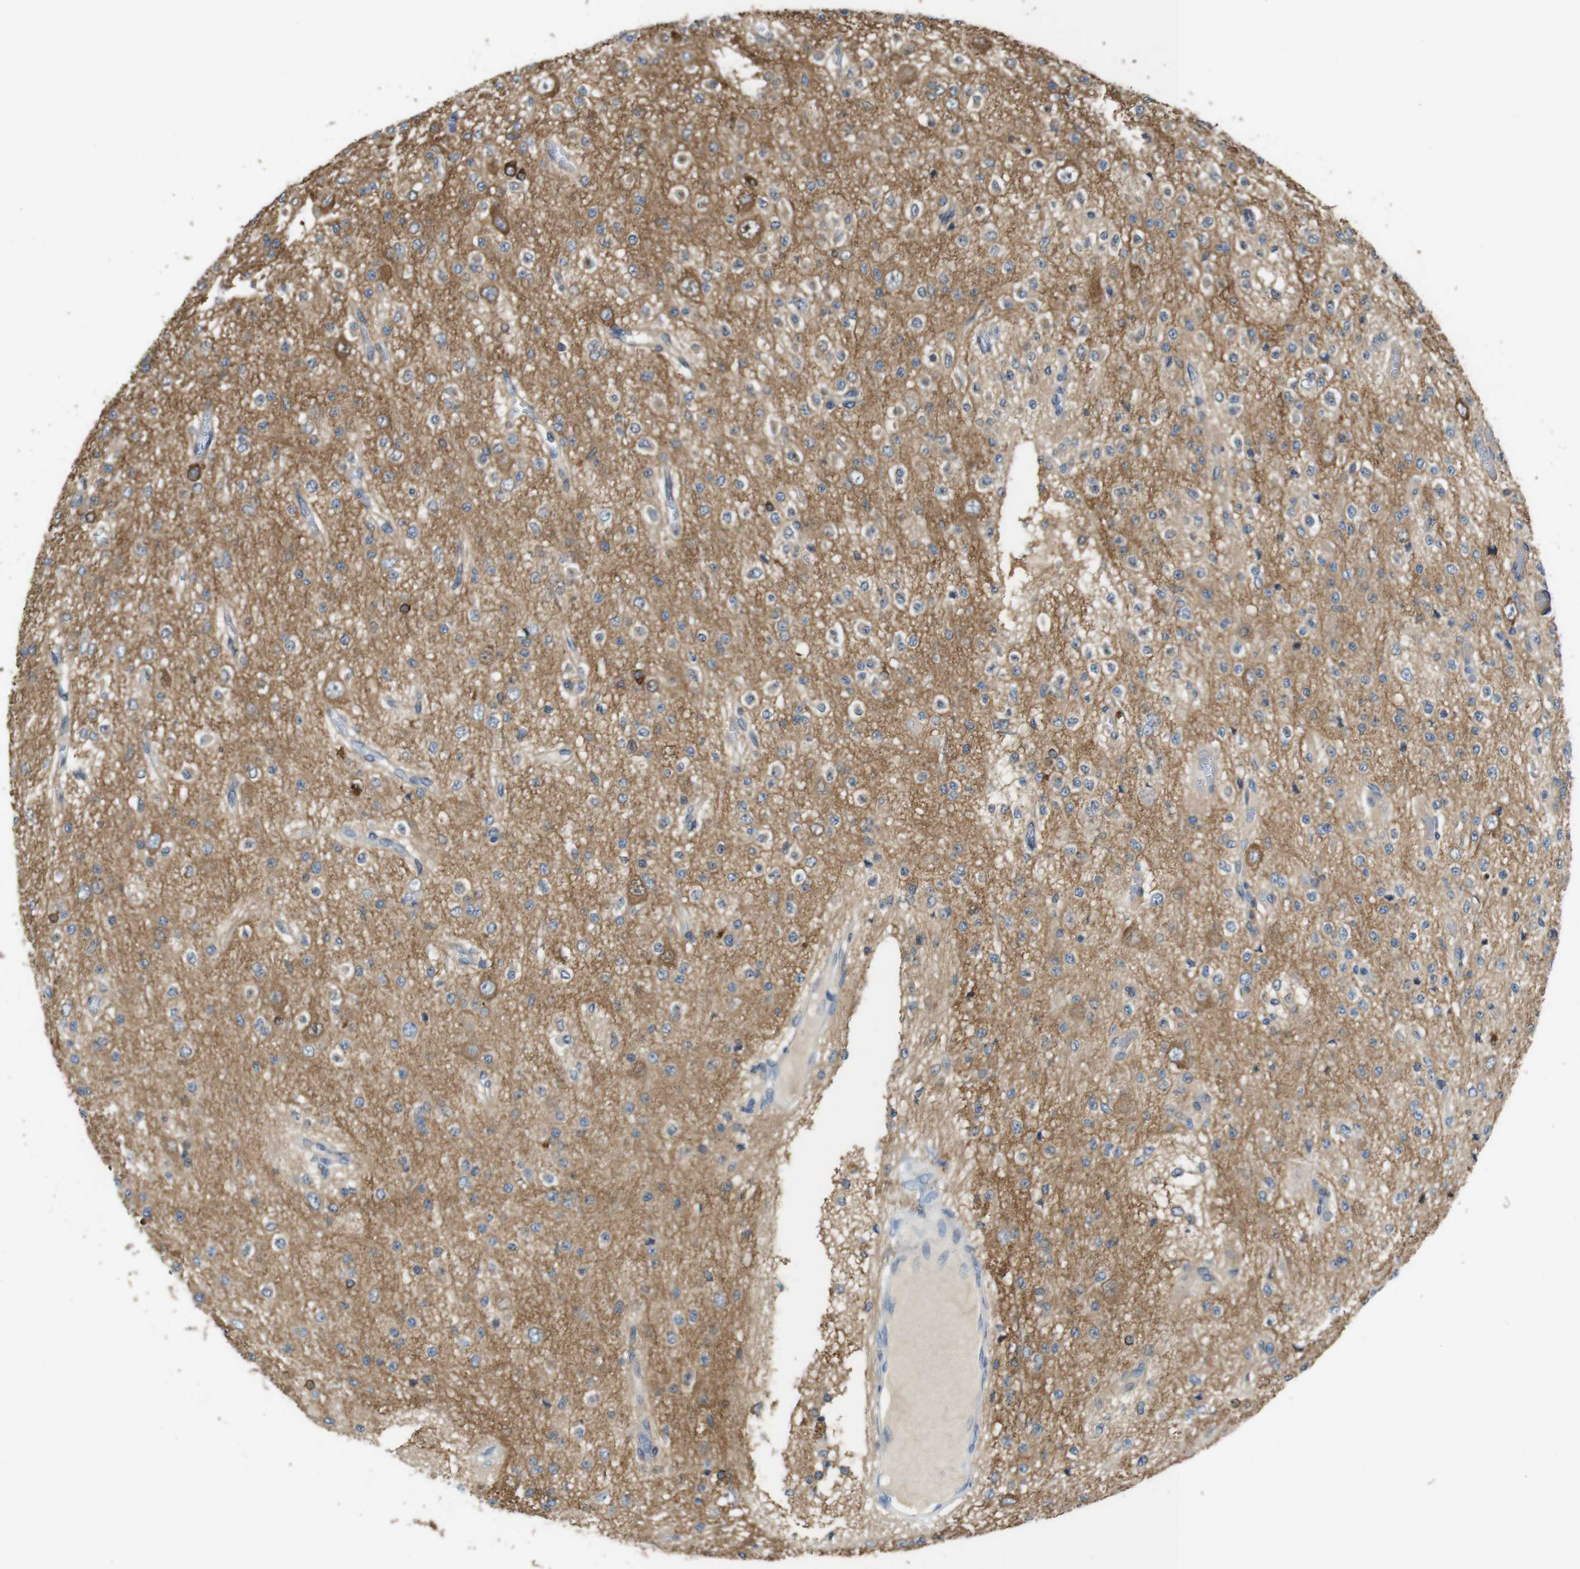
{"staining": {"intensity": "weak", "quantity": "25%-75%", "location": "cytoplasmic/membranous"}, "tissue": "glioma", "cell_type": "Tumor cells", "image_type": "cancer", "snomed": [{"axis": "morphology", "description": "Glioma, malignant, Low grade"}, {"axis": "topography", "description": "Brain"}], "caption": "Human malignant glioma (low-grade) stained with a brown dye displays weak cytoplasmic/membranous positive staining in about 25%-75% of tumor cells.", "gene": "PCDH10", "patient": {"sex": "male", "age": 38}}